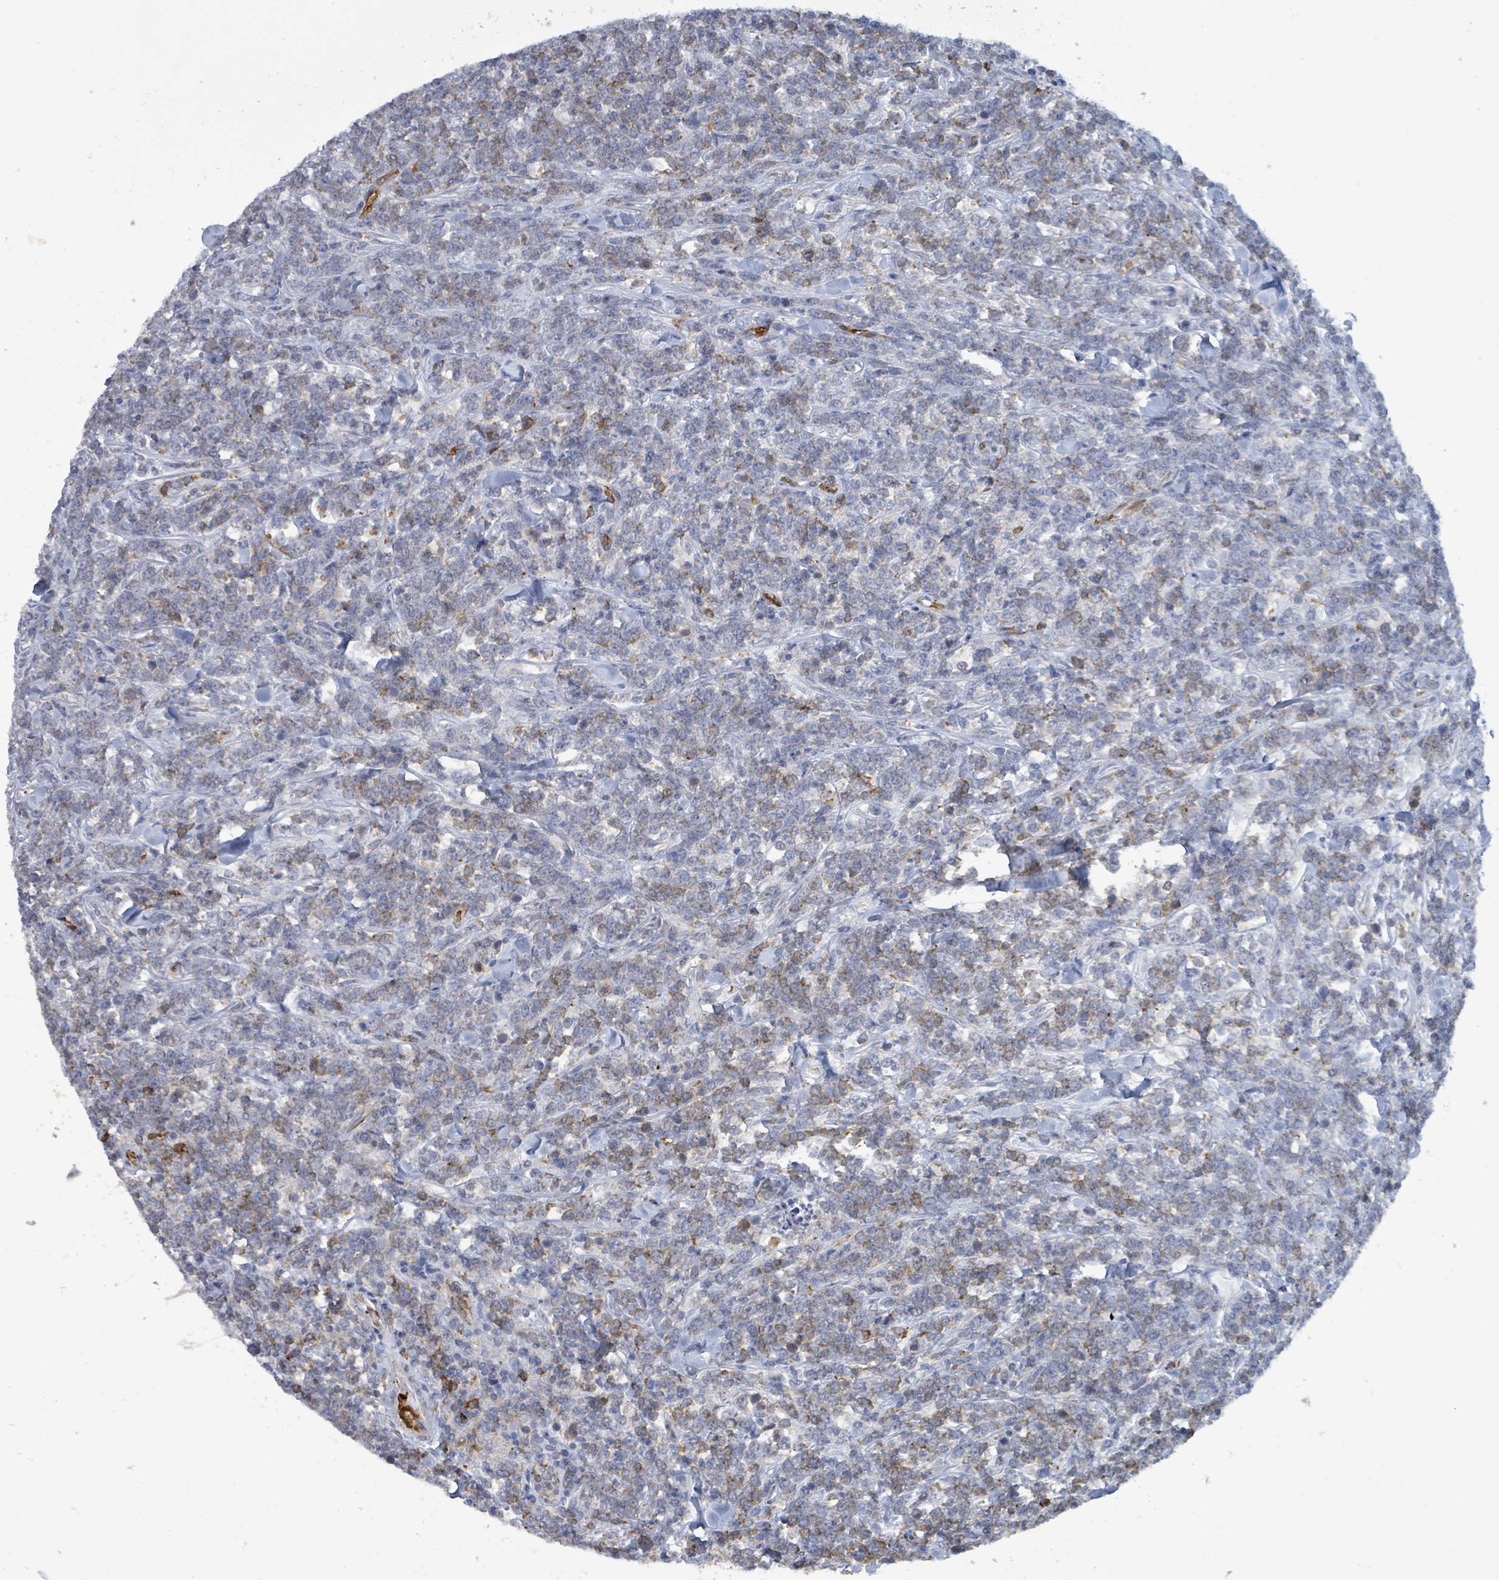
{"staining": {"intensity": "moderate", "quantity": "<25%", "location": "cytoplasmic/membranous"}, "tissue": "lymphoma", "cell_type": "Tumor cells", "image_type": "cancer", "snomed": [{"axis": "morphology", "description": "Malignant lymphoma, non-Hodgkin's type, High grade"}, {"axis": "topography", "description": "Small intestine"}, {"axis": "topography", "description": "Colon"}], "caption": "Moderate cytoplasmic/membranous expression is appreciated in about <25% of tumor cells in high-grade malignant lymphoma, non-Hodgkin's type.", "gene": "PRKRIP1", "patient": {"sex": "male", "age": 8}}